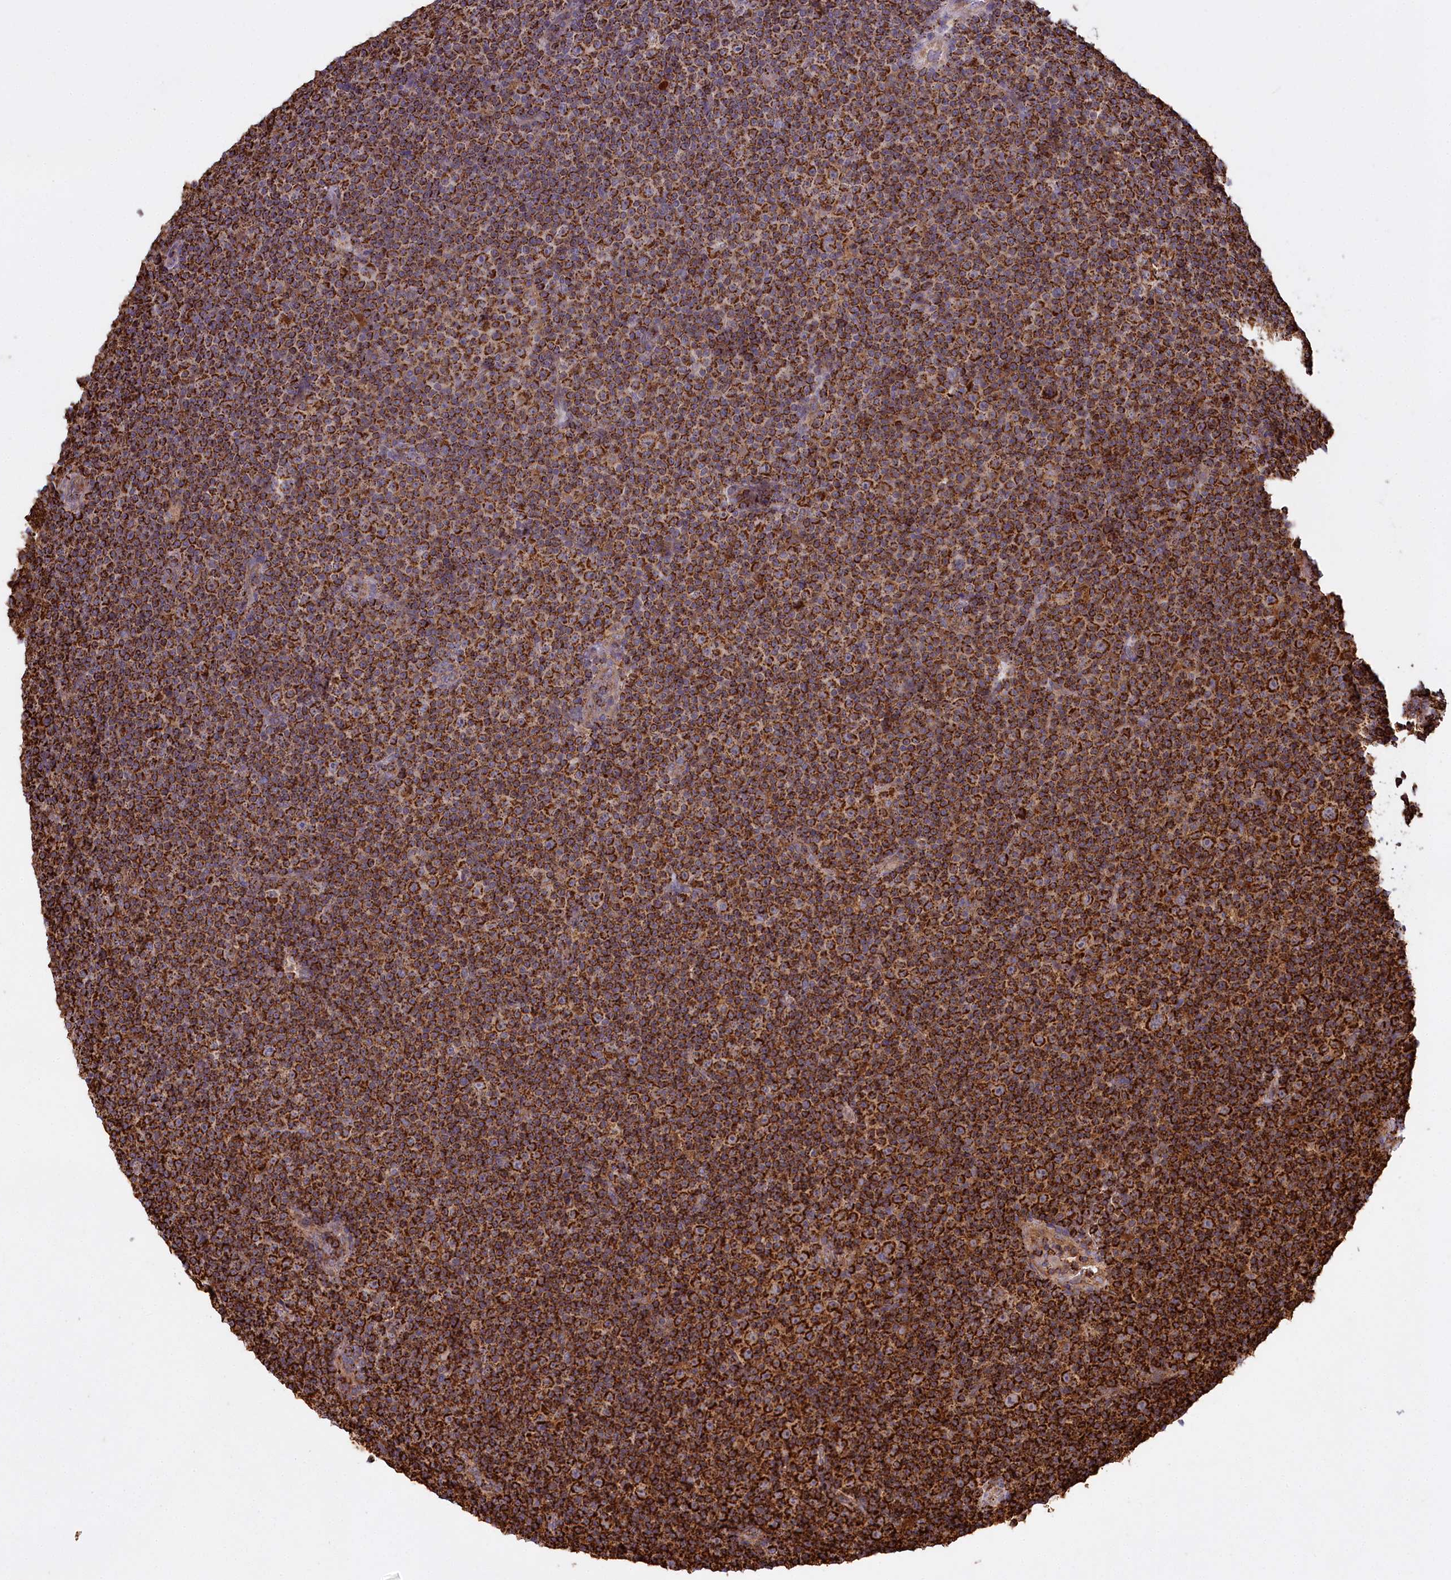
{"staining": {"intensity": "strong", "quantity": ">75%", "location": "cytoplasmic/membranous"}, "tissue": "lymphoma", "cell_type": "Tumor cells", "image_type": "cancer", "snomed": [{"axis": "morphology", "description": "Malignant lymphoma, non-Hodgkin's type, Low grade"}, {"axis": "topography", "description": "Lymph node"}], "caption": "Lymphoma tissue displays strong cytoplasmic/membranous positivity in approximately >75% of tumor cells", "gene": "CARD19", "patient": {"sex": "female", "age": 67}}